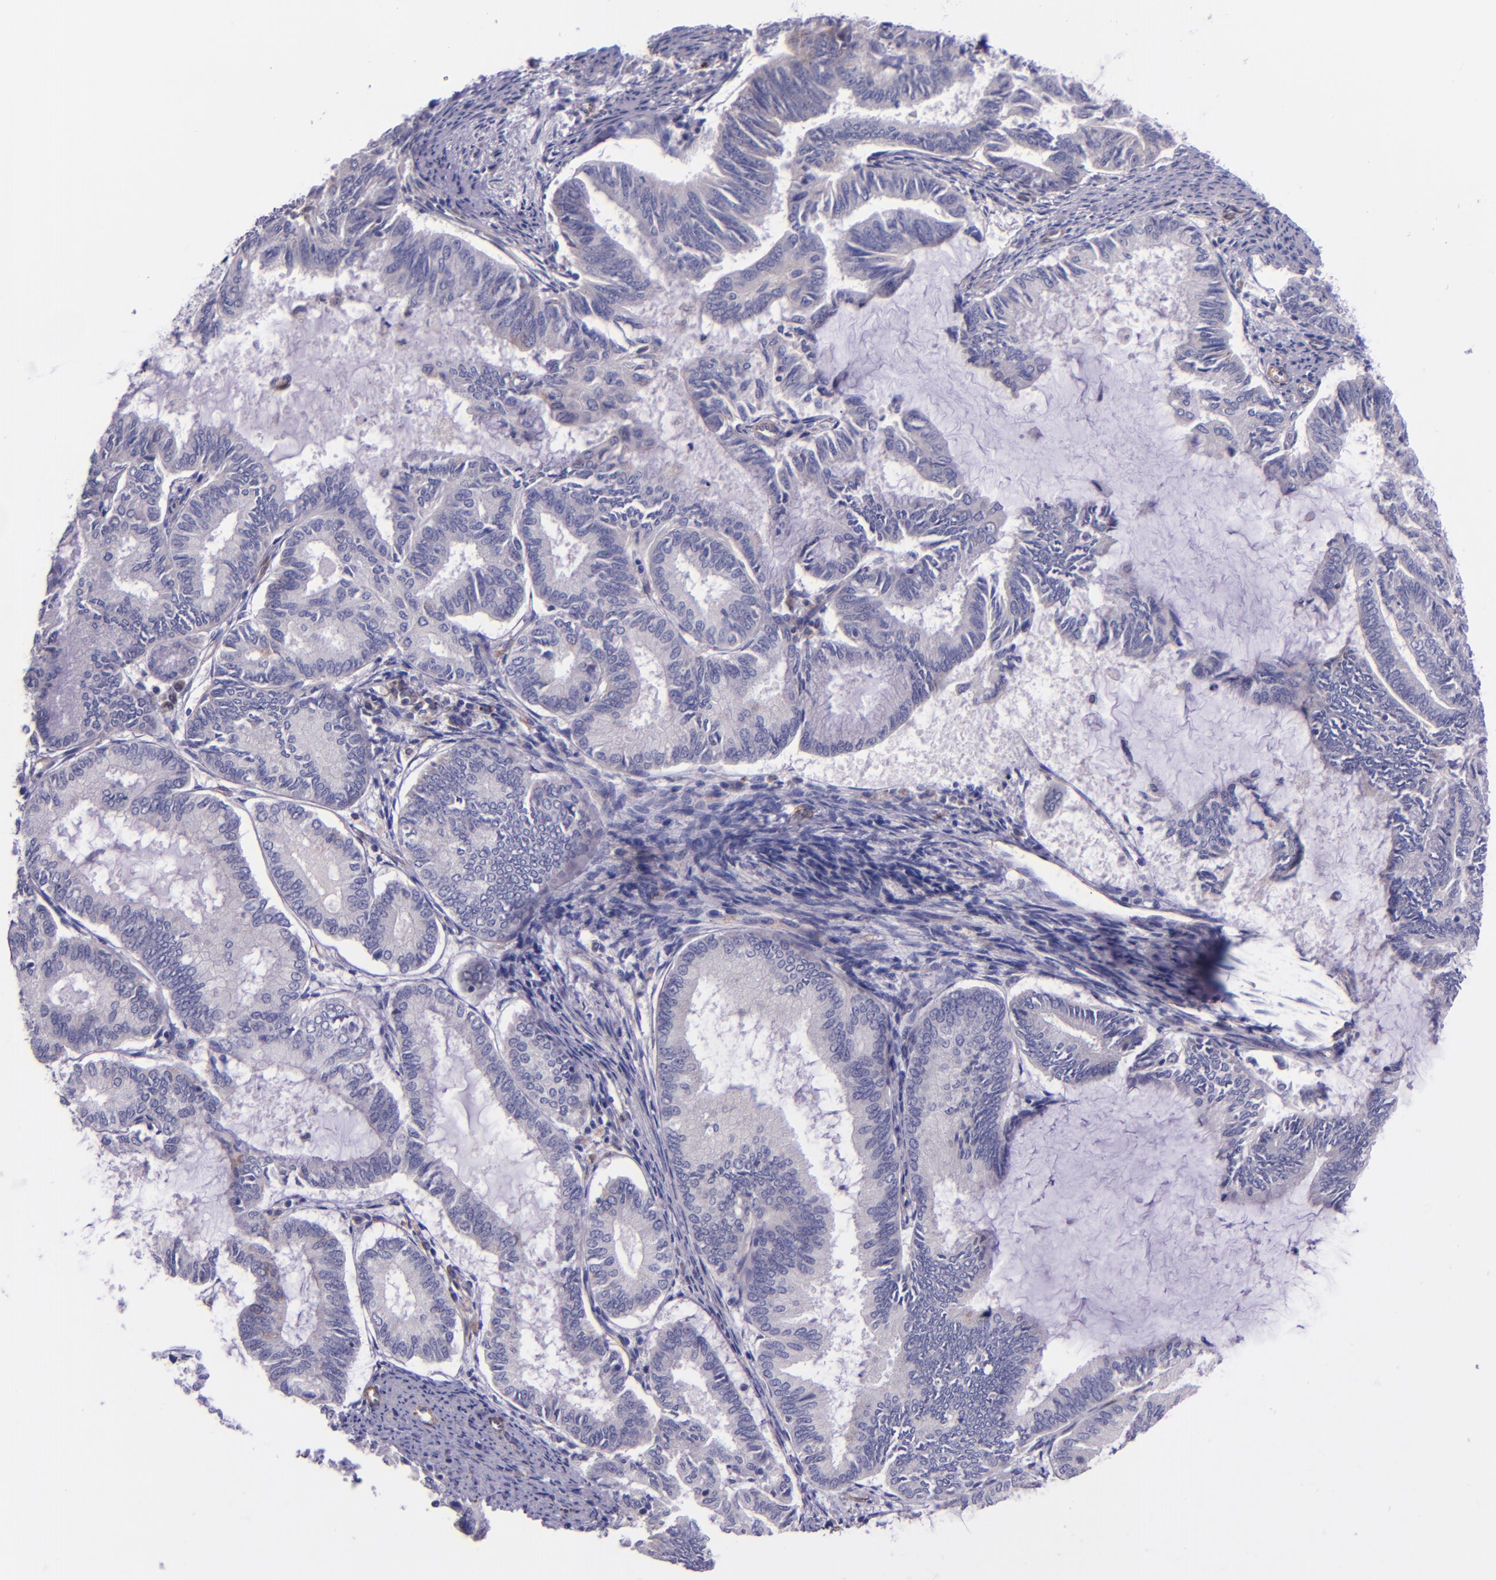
{"staining": {"intensity": "negative", "quantity": "none", "location": "none"}, "tissue": "endometrial cancer", "cell_type": "Tumor cells", "image_type": "cancer", "snomed": [{"axis": "morphology", "description": "Adenocarcinoma, NOS"}, {"axis": "topography", "description": "Endometrium"}], "caption": "Endometrial cancer (adenocarcinoma) was stained to show a protein in brown. There is no significant positivity in tumor cells.", "gene": "IDH3G", "patient": {"sex": "female", "age": 86}}